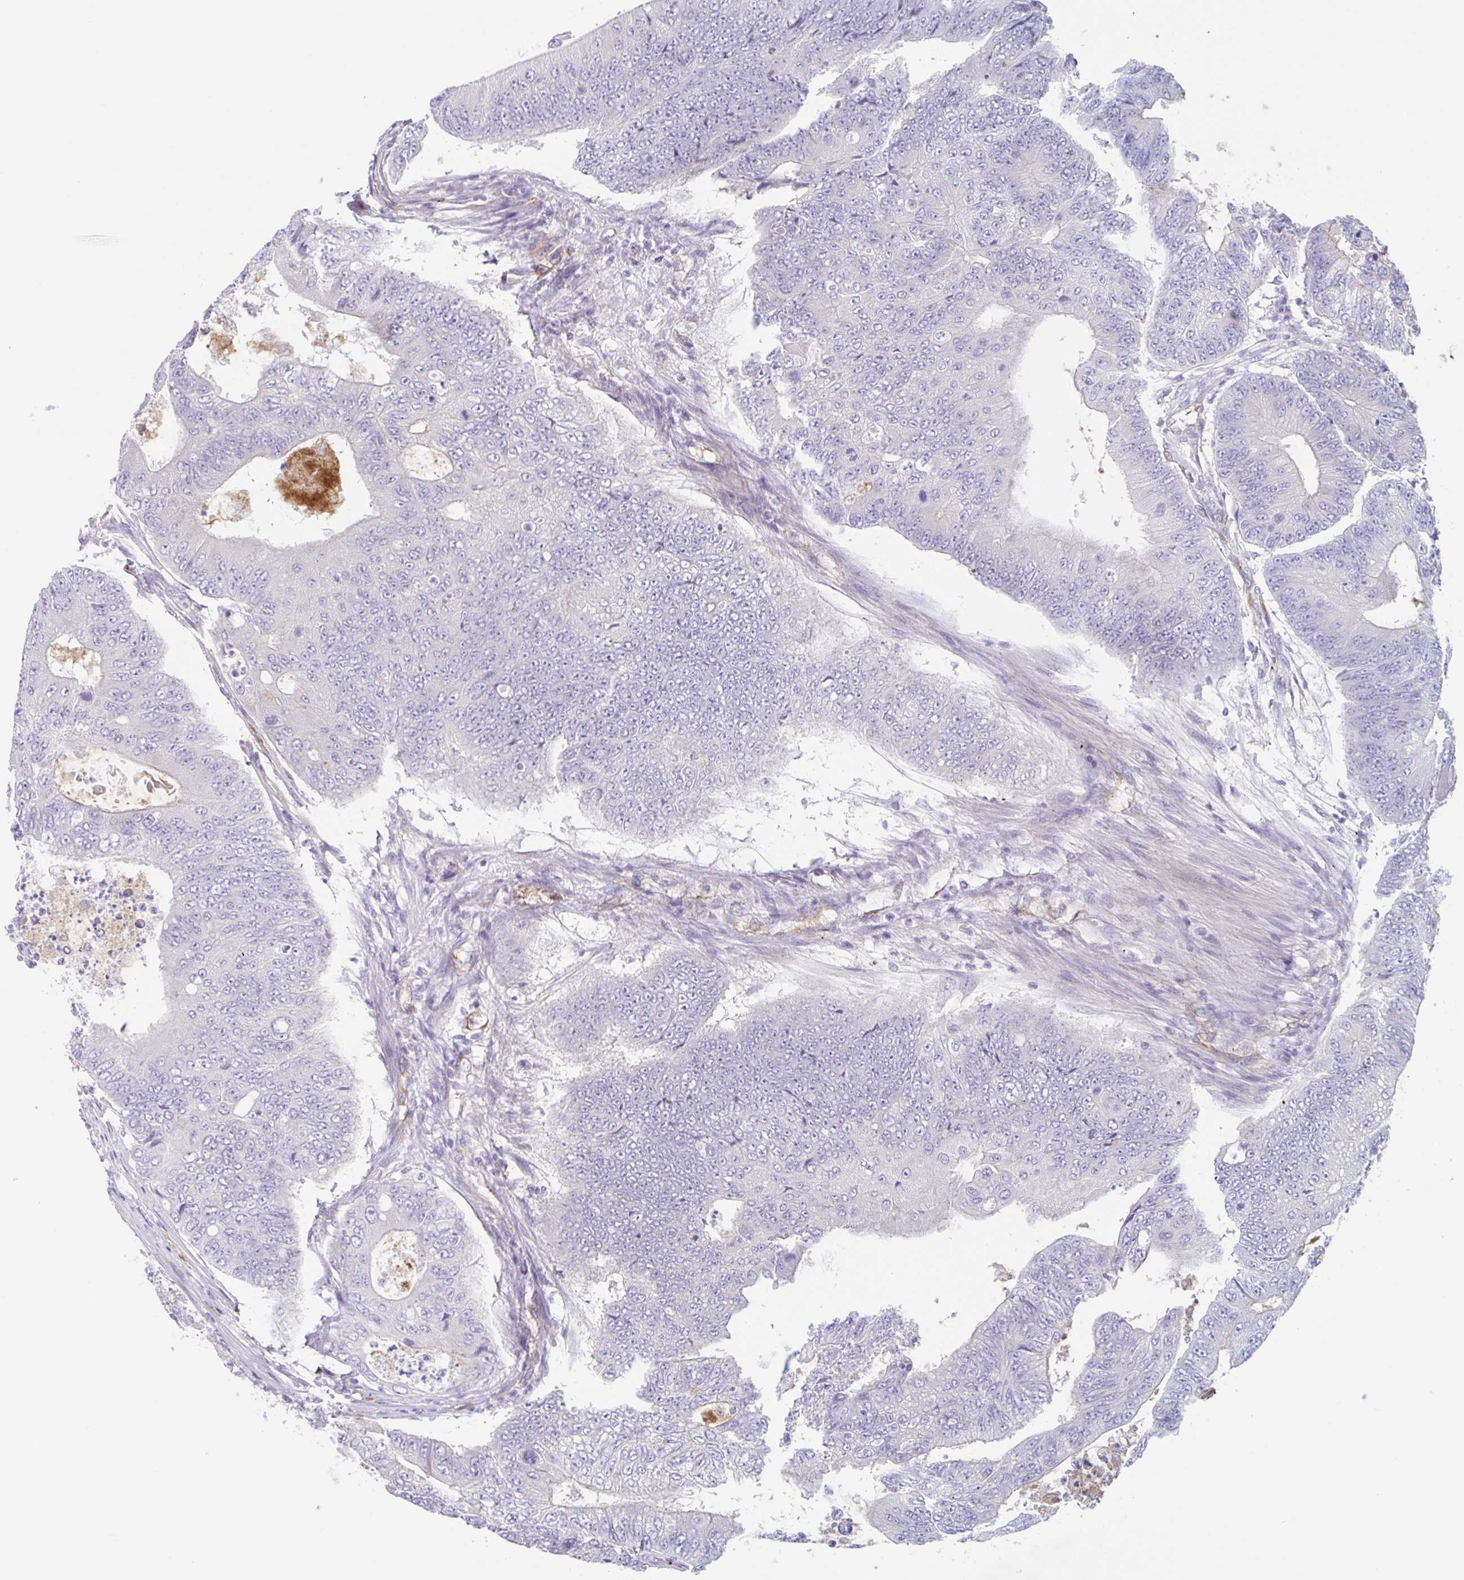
{"staining": {"intensity": "negative", "quantity": "none", "location": "none"}, "tissue": "colorectal cancer", "cell_type": "Tumor cells", "image_type": "cancer", "snomed": [{"axis": "morphology", "description": "Adenocarcinoma, NOS"}, {"axis": "topography", "description": "Colon"}], "caption": "Immunohistochemistry of human colorectal cancer (adenocarcinoma) shows no expression in tumor cells.", "gene": "EHD4", "patient": {"sex": "female", "age": 48}}